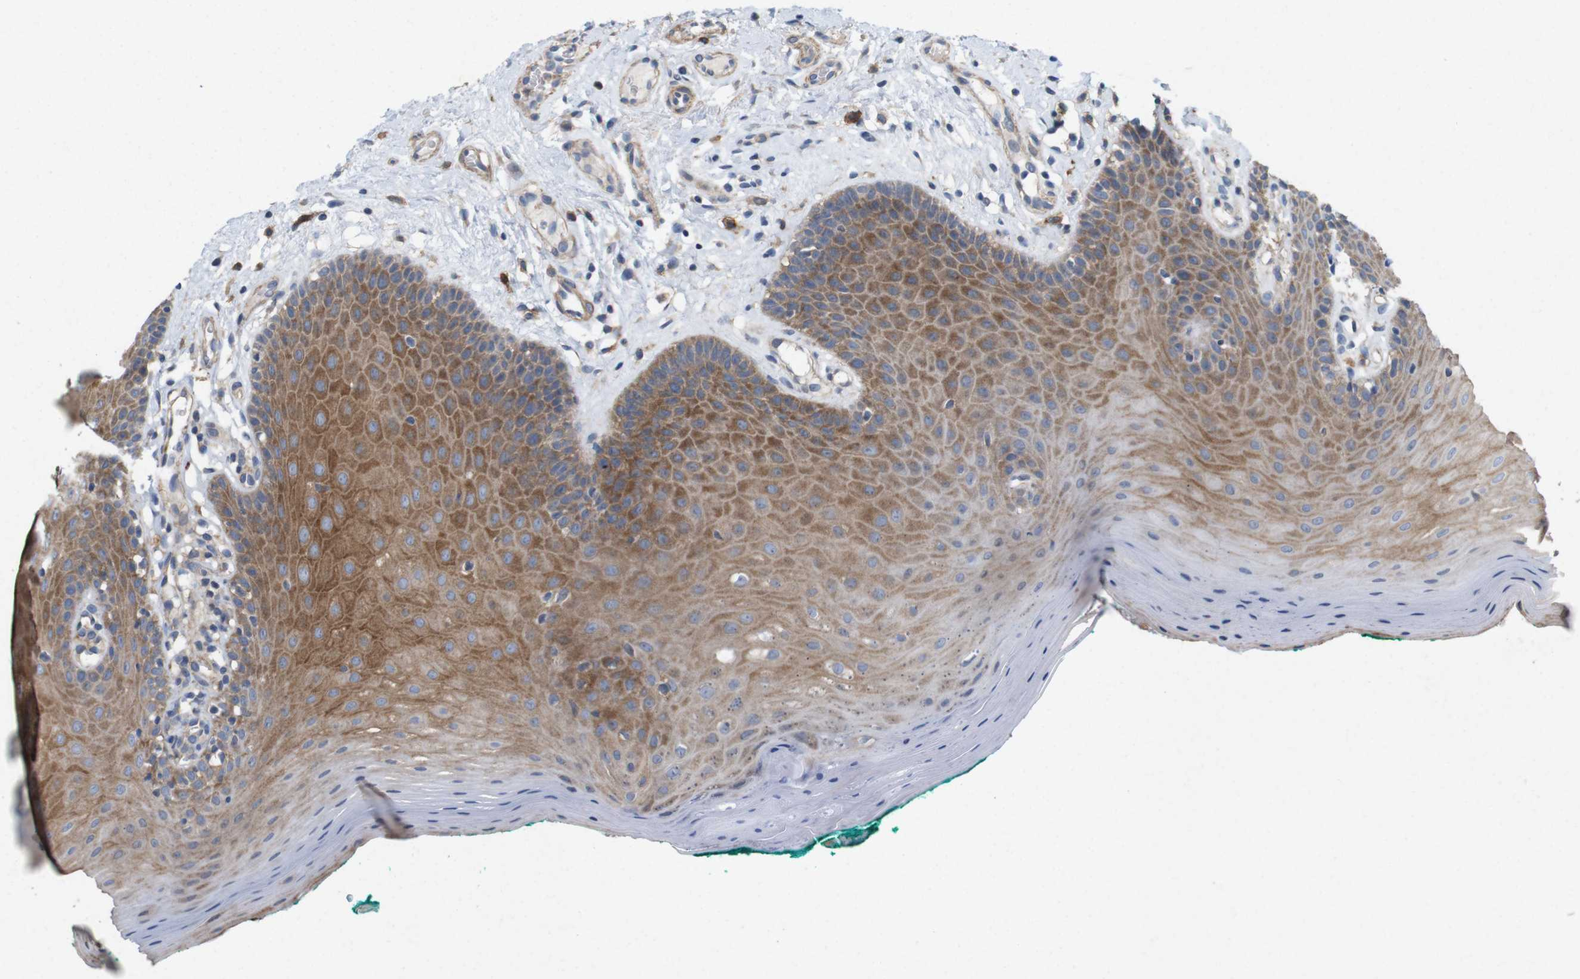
{"staining": {"intensity": "moderate", "quantity": ">75%", "location": "cytoplasmic/membranous"}, "tissue": "oral mucosa", "cell_type": "Squamous epithelial cells", "image_type": "normal", "snomed": [{"axis": "morphology", "description": "Normal tissue, NOS"}, {"axis": "topography", "description": "Skeletal muscle"}, {"axis": "topography", "description": "Oral tissue"}], "caption": "Moderate cytoplasmic/membranous protein positivity is identified in approximately >75% of squamous epithelial cells in oral mucosa. (DAB (3,3'-diaminobenzidine) IHC, brown staining for protein, blue staining for nuclei).", "gene": "SIGLEC8", "patient": {"sex": "male", "age": 58}}